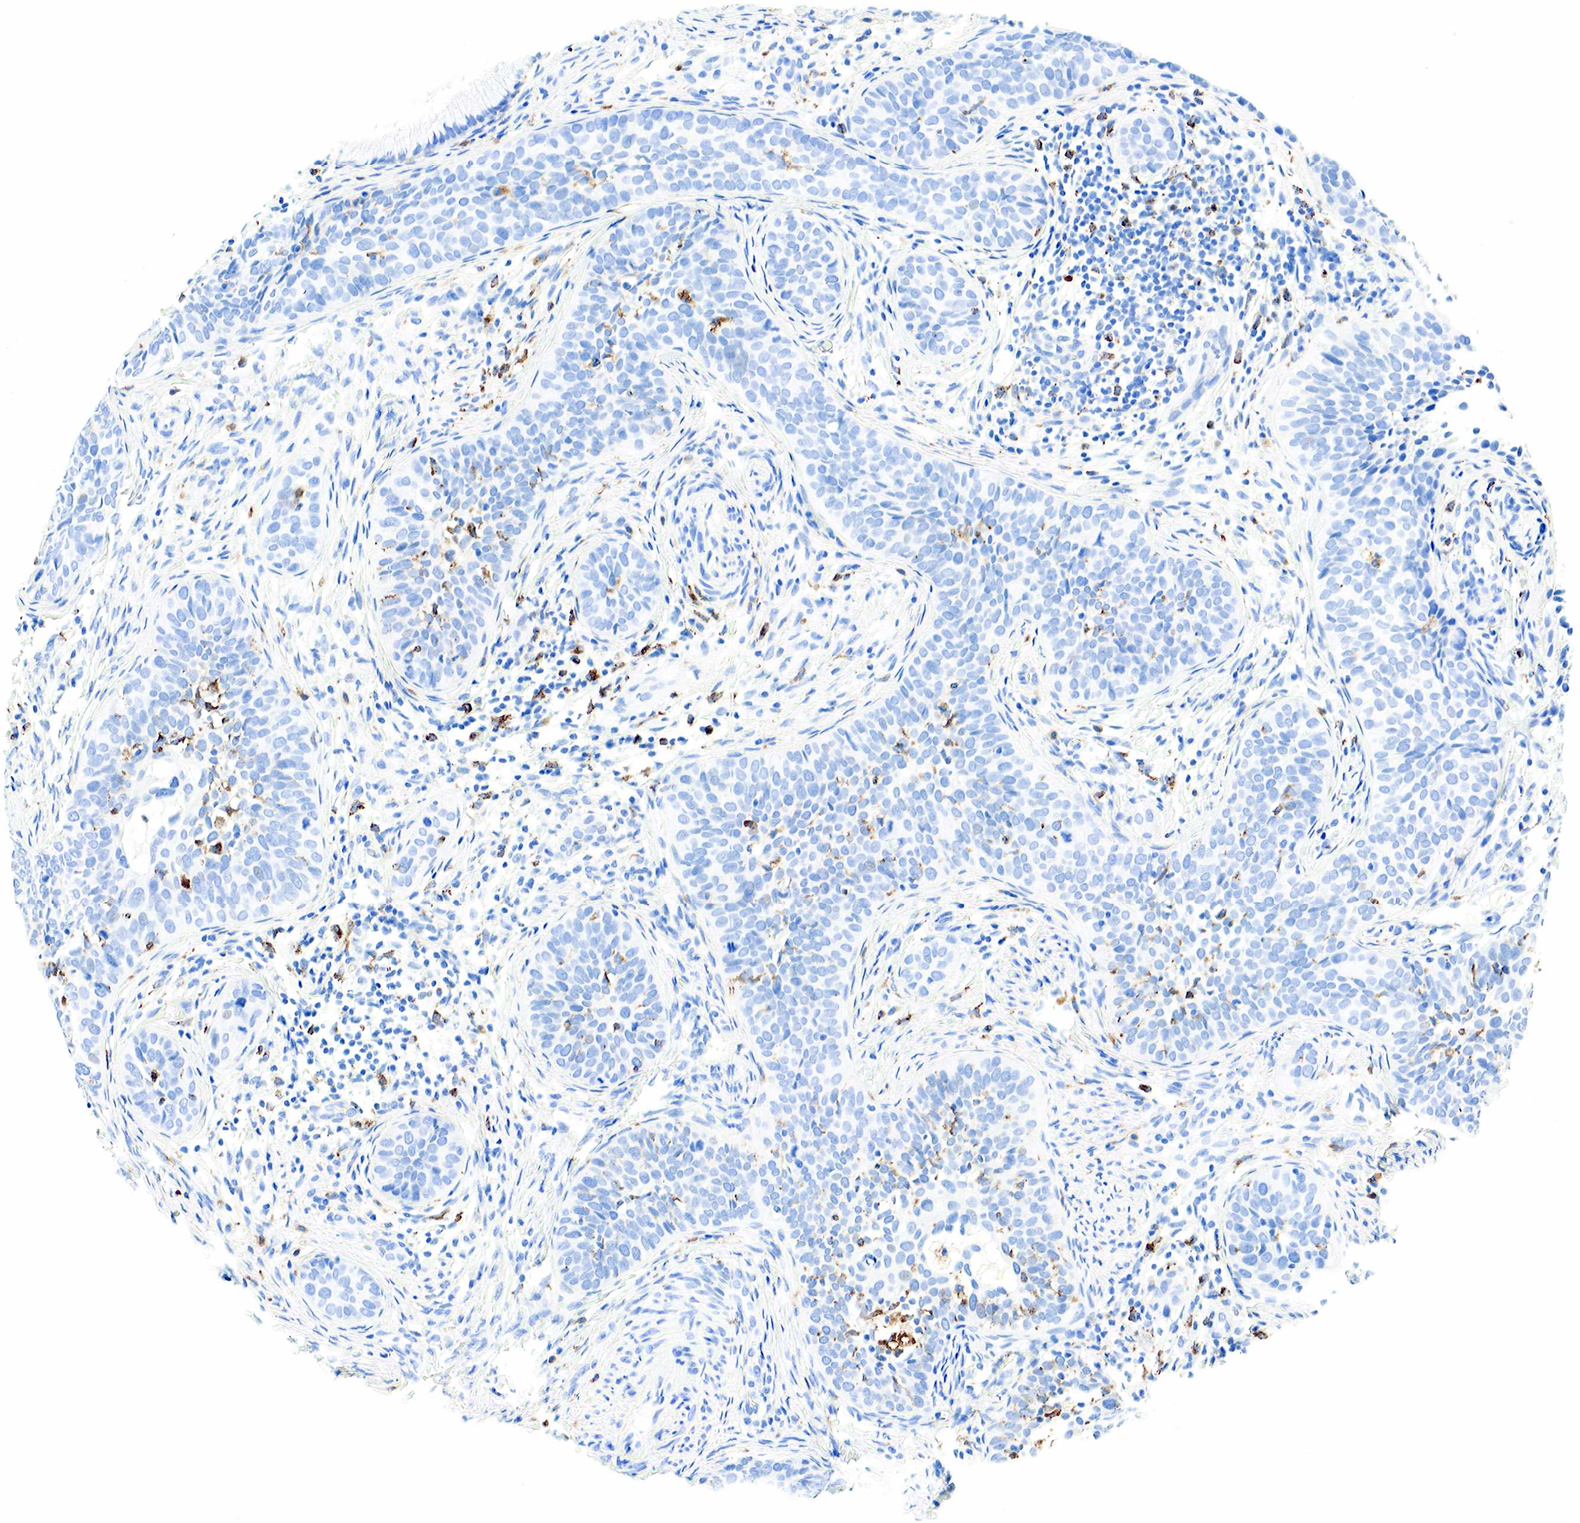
{"staining": {"intensity": "negative", "quantity": "none", "location": "none"}, "tissue": "cervical cancer", "cell_type": "Tumor cells", "image_type": "cancer", "snomed": [{"axis": "morphology", "description": "Squamous cell carcinoma, NOS"}, {"axis": "topography", "description": "Cervix"}], "caption": "The immunohistochemistry micrograph has no significant expression in tumor cells of cervical cancer (squamous cell carcinoma) tissue.", "gene": "CD68", "patient": {"sex": "female", "age": 31}}